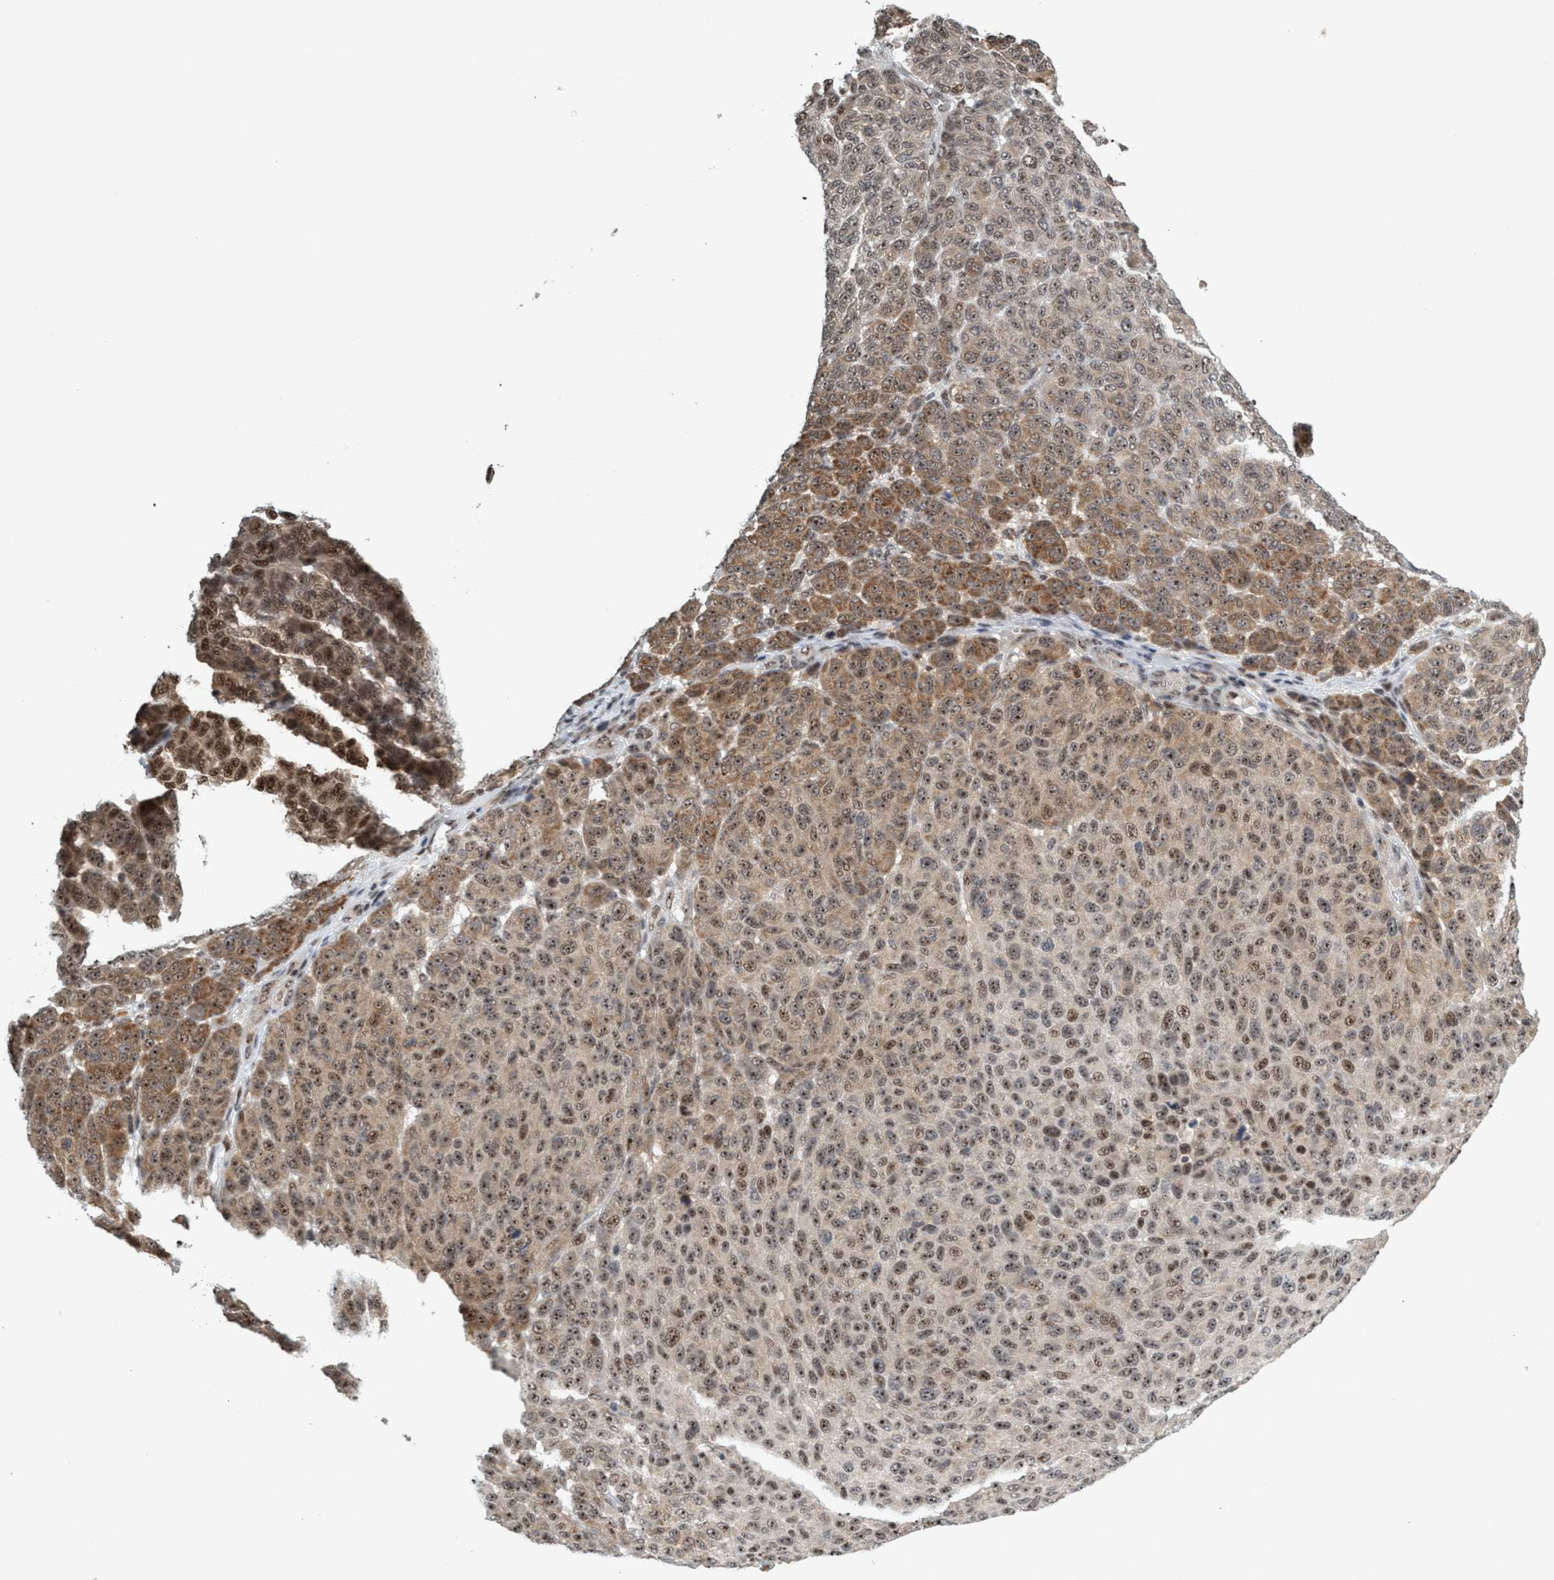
{"staining": {"intensity": "moderate", "quantity": ">75%", "location": "nuclear"}, "tissue": "melanoma", "cell_type": "Tumor cells", "image_type": "cancer", "snomed": [{"axis": "morphology", "description": "Malignant melanoma, NOS"}, {"axis": "topography", "description": "Skin"}], "caption": "Approximately >75% of tumor cells in melanoma reveal moderate nuclear protein expression as visualized by brown immunohistochemical staining.", "gene": "SMCR8", "patient": {"sex": "male", "age": 59}}